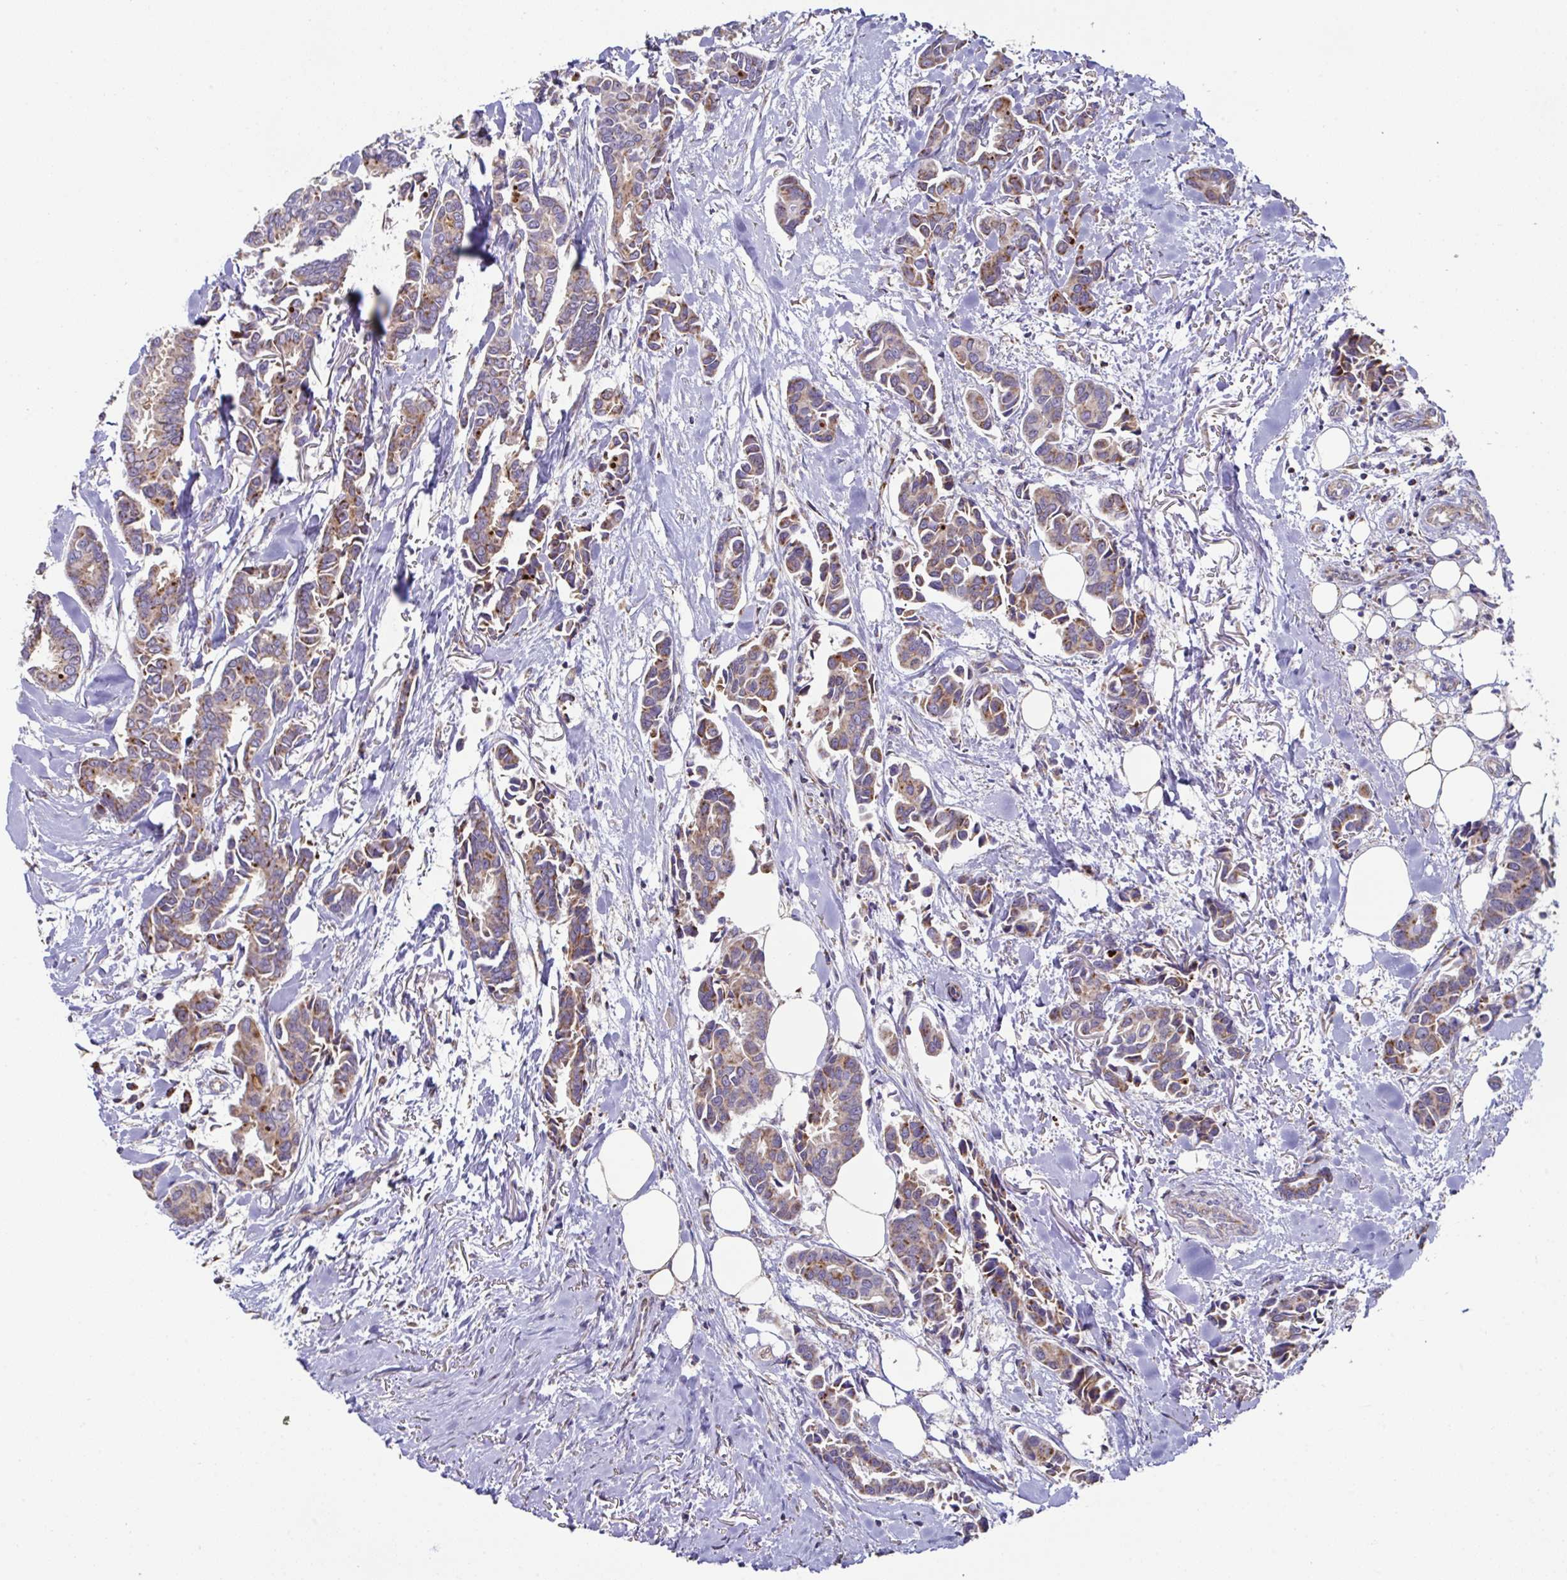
{"staining": {"intensity": "moderate", "quantity": ">75%", "location": "cytoplasmic/membranous"}, "tissue": "breast cancer", "cell_type": "Tumor cells", "image_type": "cancer", "snomed": [{"axis": "morphology", "description": "Duct carcinoma"}, {"axis": "topography", "description": "Breast"}], "caption": "Protein expression analysis of human infiltrating ductal carcinoma (breast) reveals moderate cytoplasmic/membranous staining in about >75% of tumor cells. (Stains: DAB in brown, nuclei in blue, Microscopy: brightfield microscopy at high magnification).", "gene": "DOK7", "patient": {"sex": "female", "age": 73}}